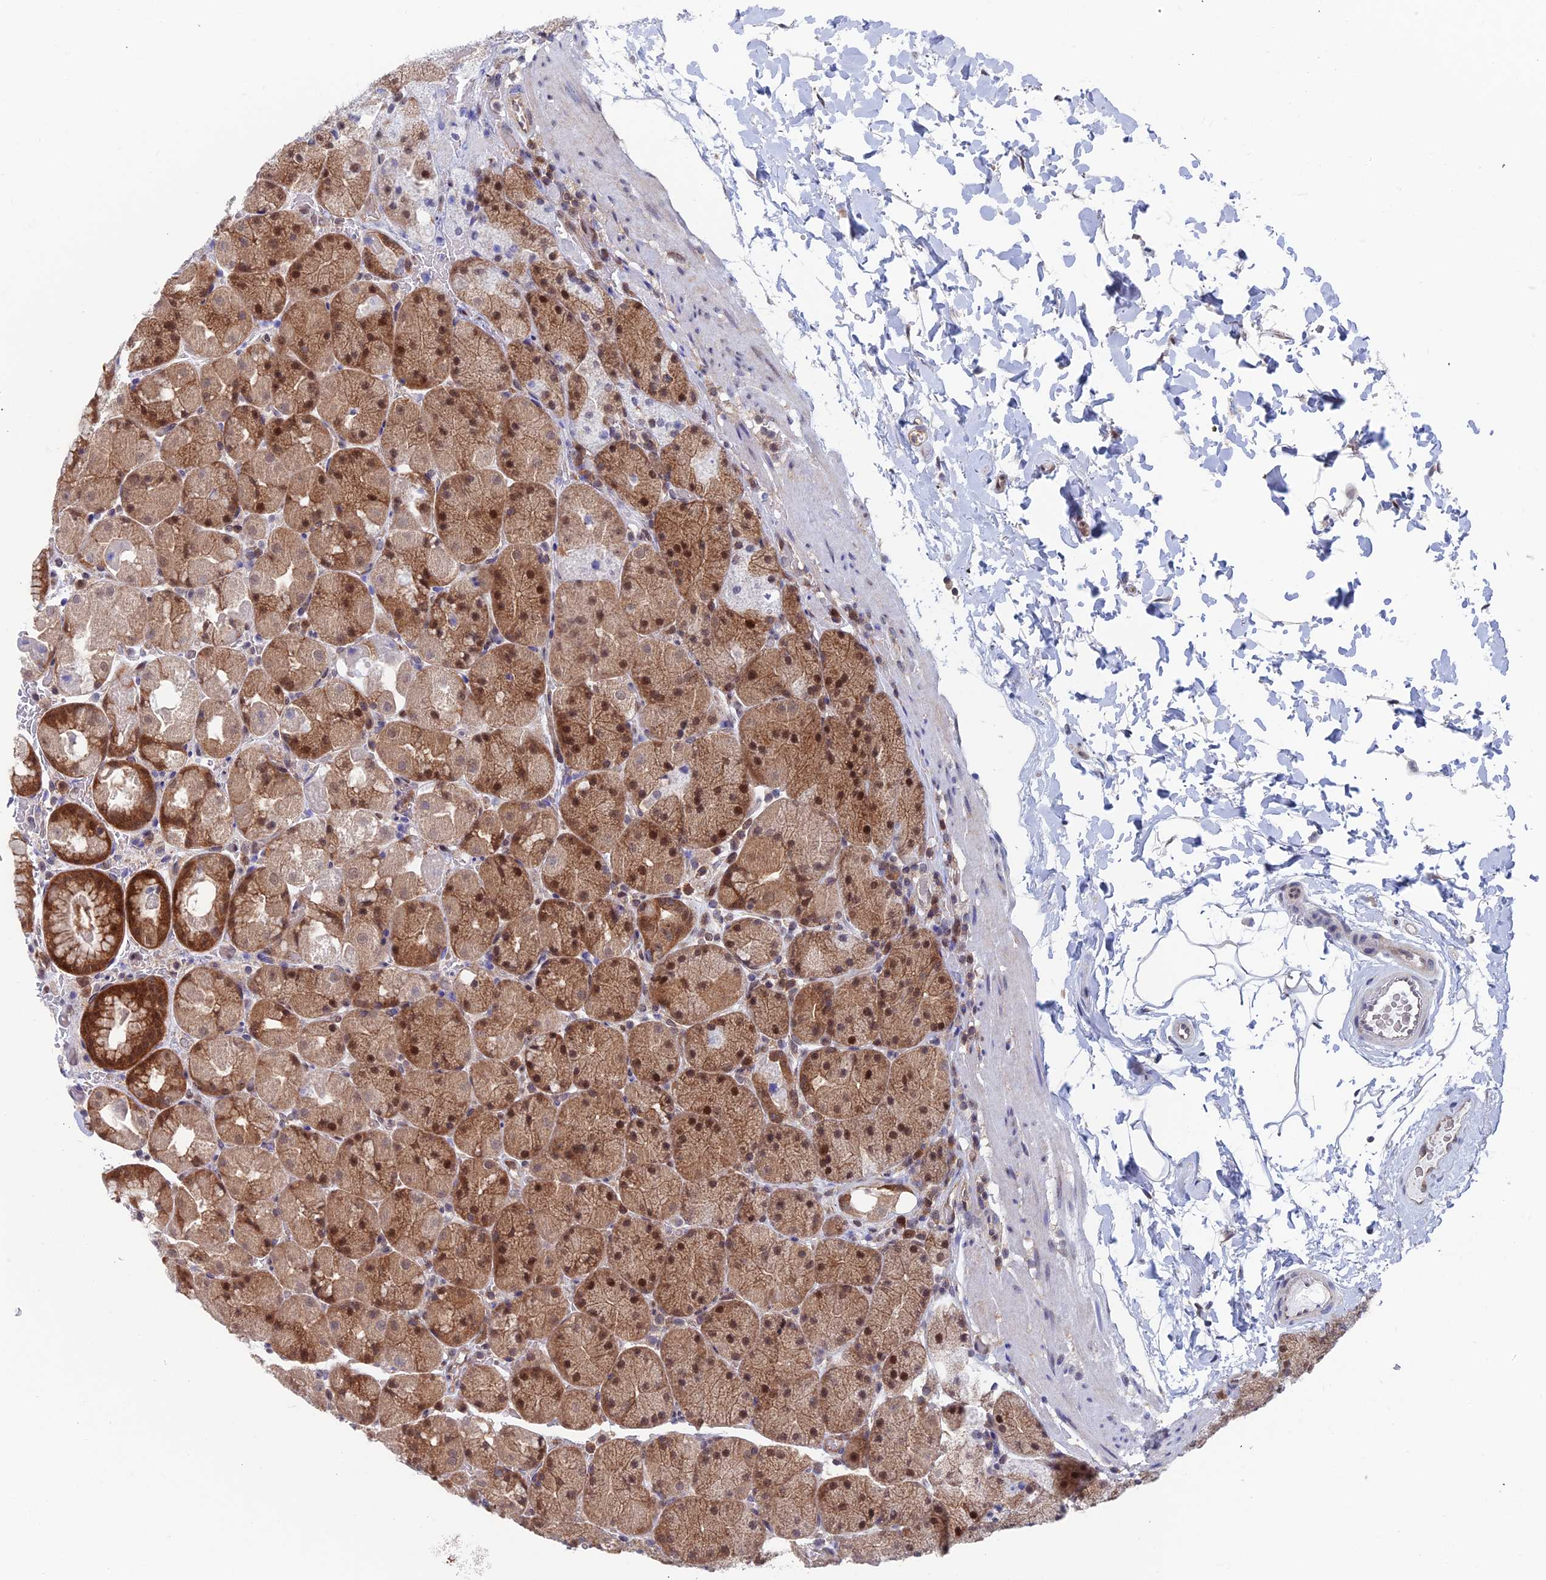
{"staining": {"intensity": "strong", "quantity": ">75%", "location": "cytoplasmic/membranous,nuclear"}, "tissue": "stomach", "cell_type": "Glandular cells", "image_type": "normal", "snomed": [{"axis": "morphology", "description": "Normal tissue, NOS"}, {"axis": "topography", "description": "Stomach, upper"}, {"axis": "topography", "description": "Stomach, lower"}], "caption": "Protein staining by IHC reveals strong cytoplasmic/membranous,nuclear staining in about >75% of glandular cells in normal stomach. Nuclei are stained in blue.", "gene": "IGBP1", "patient": {"sex": "male", "age": 67}}